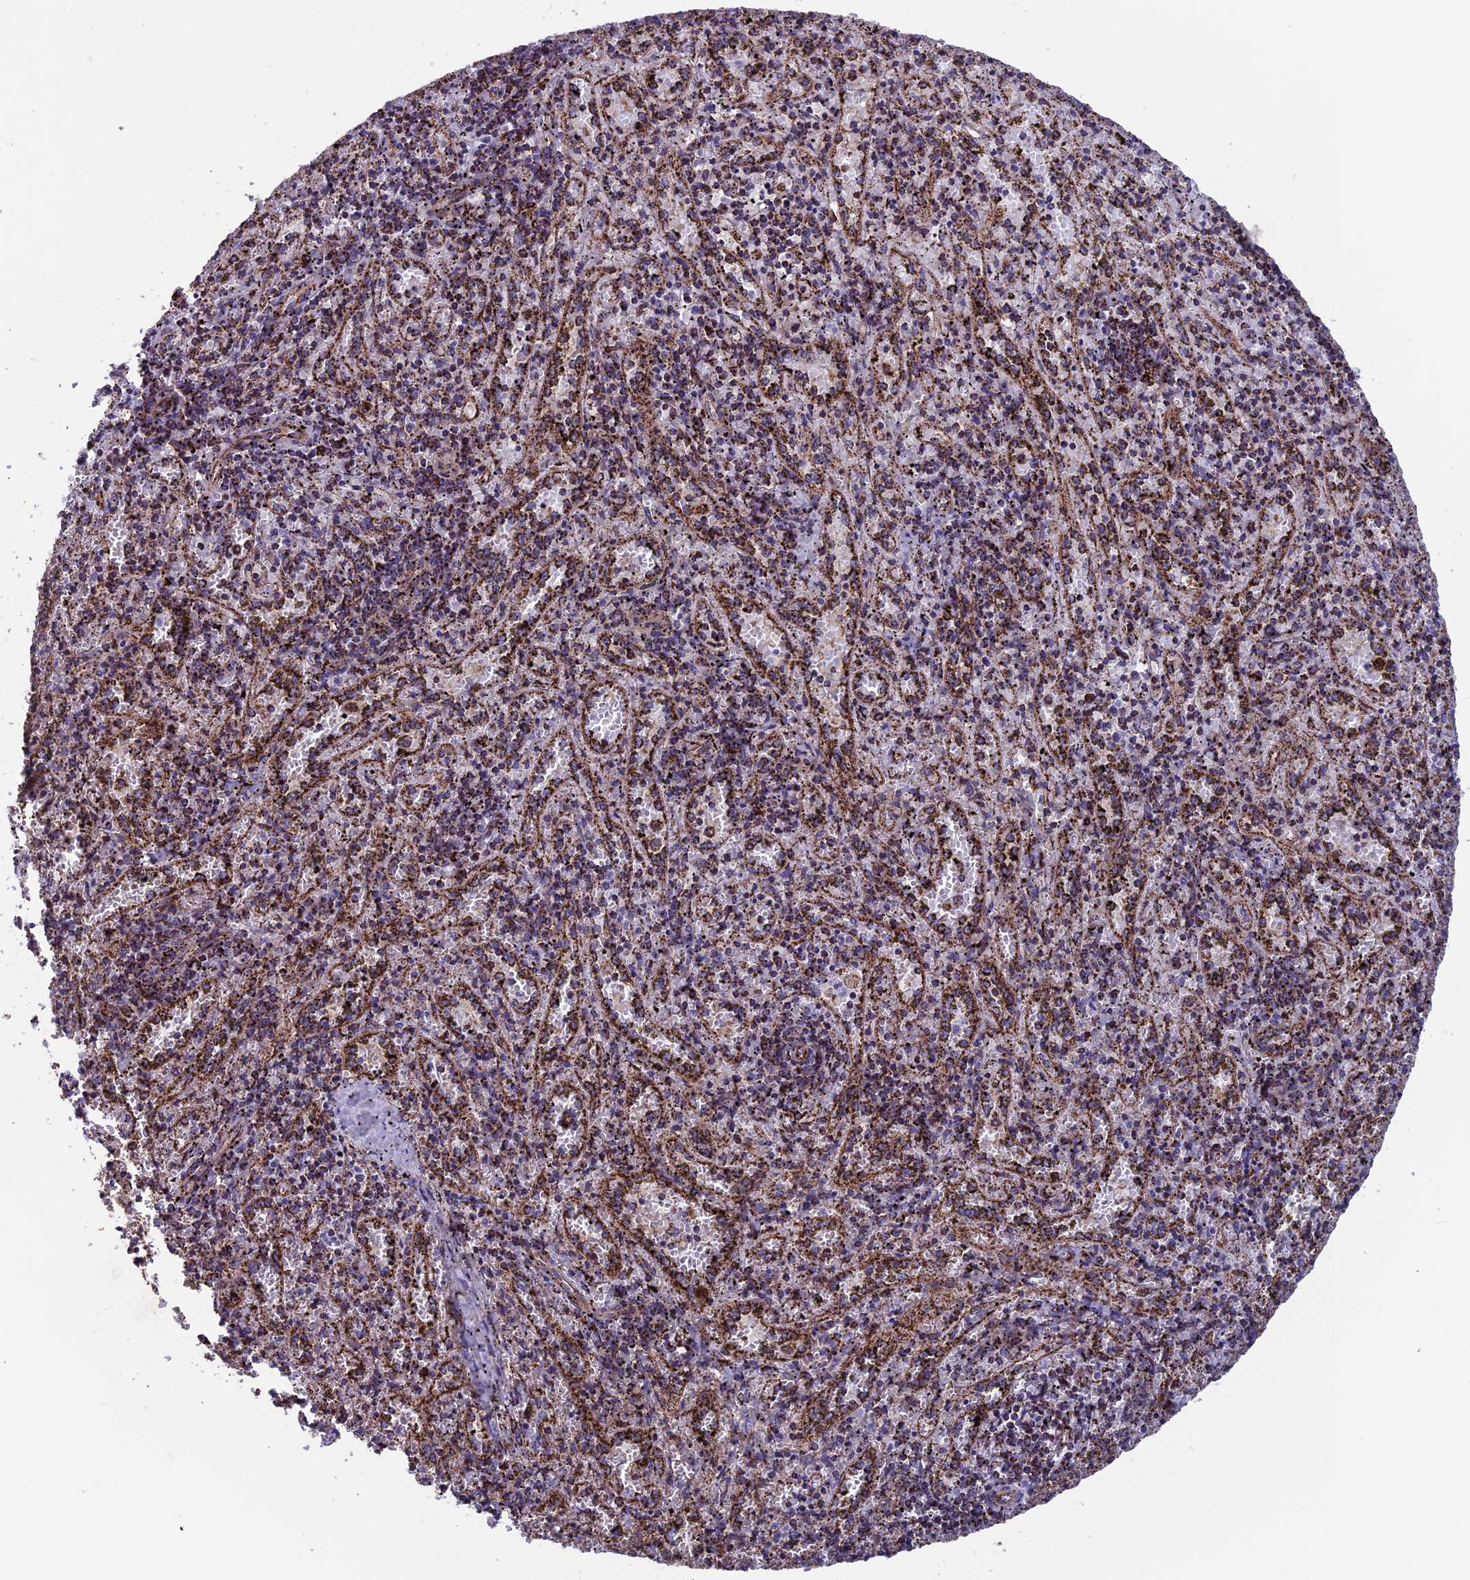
{"staining": {"intensity": "strong", "quantity": "25%-75%", "location": "cytoplasmic/membranous"}, "tissue": "spleen", "cell_type": "Cells in red pulp", "image_type": "normal", "snomed": [{"axis": "morphology", "description": "Normal tissue, NOS"}, {"axis": "topography", "description": "Spleen"}], "caption": "Brown immunohistochemical staining in unremarkable human spleen shows strong cytoplasmic/membranous positivity in approximately 25%-75% of cells in red pulp.", "gene": "MRPS18B", "patient": {"sex": "male", "age": 11}}